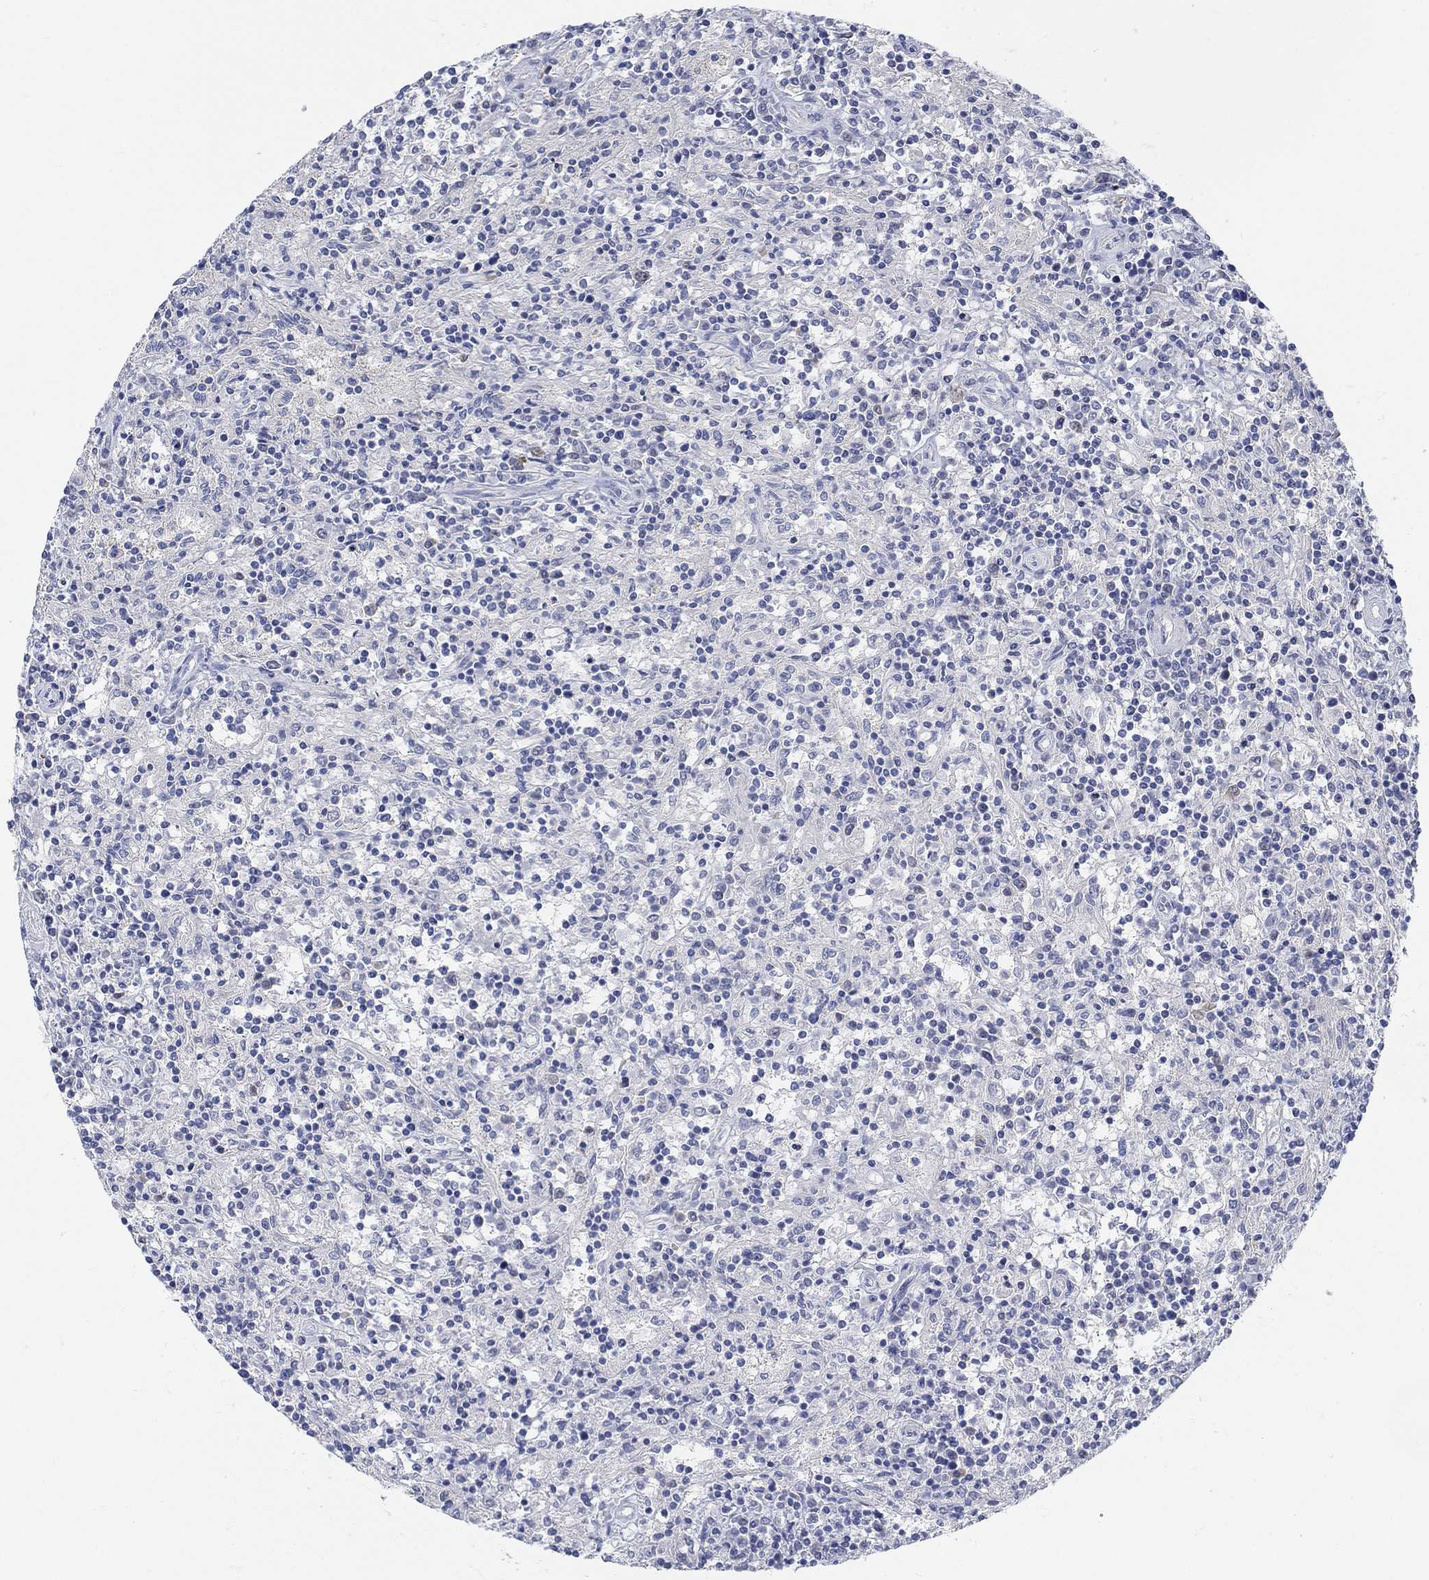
{"staining": {"intensity": "negative", "quantity": "none", "location": "none"}, "tissue": "lymphoma", "cell_type": "Tumor cells", "image_type": "cancer", "snomed": [{"axis": "morphology", "description": "Malignant lymphoma, non-Hodgkin's type, Low grade"}, {"axis": "topography", "description": "Spleen"}], "caption": "Human lymphoma stained for a protein using immunohistochemistry (IHC) reveals no positivity in tumor cells.", "gene": "SNTG2", "patient": {"sex": "male", "age": 62}}